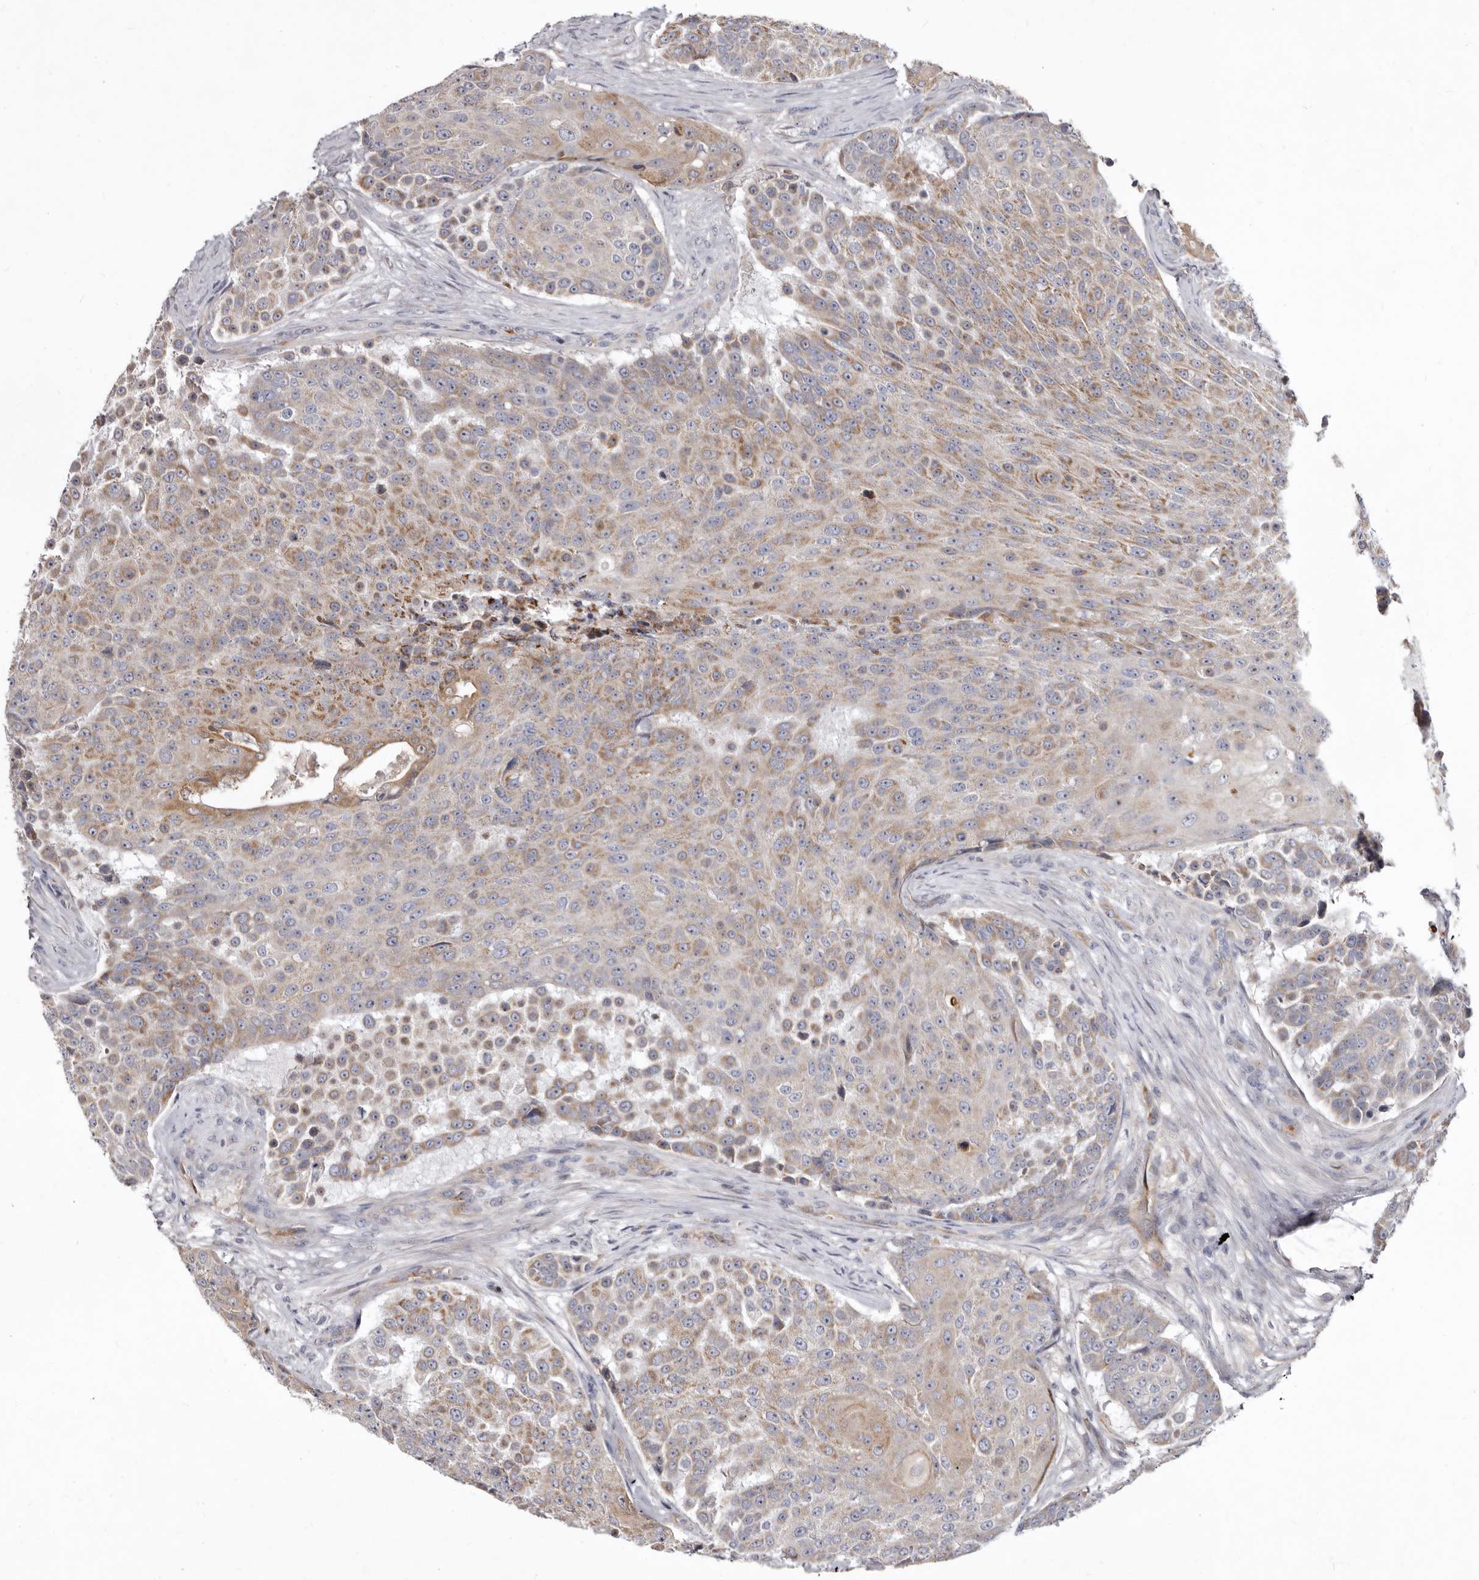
{"staining": {"intensity": "moderate", "quantity": ">75%", "location": "cytoplasmic/membranous"}, "tissue": "urothelial cancer", "cell_type": "Tumor cells", "image_type": "cancer", "snomed": [{"axis": "morphology", "description": "Urothelial carcinoma, High grade"}, {"axis": "topography", "description": "Urinary bladder"}], "caption": "IHC of human urothelial cancer demonstrates medium levels of moderate cytoplasmic/membranous expression in about >75% of tumor cells.", "gene": "FMO2", "patient": {"sex": "female", "age": 63}}